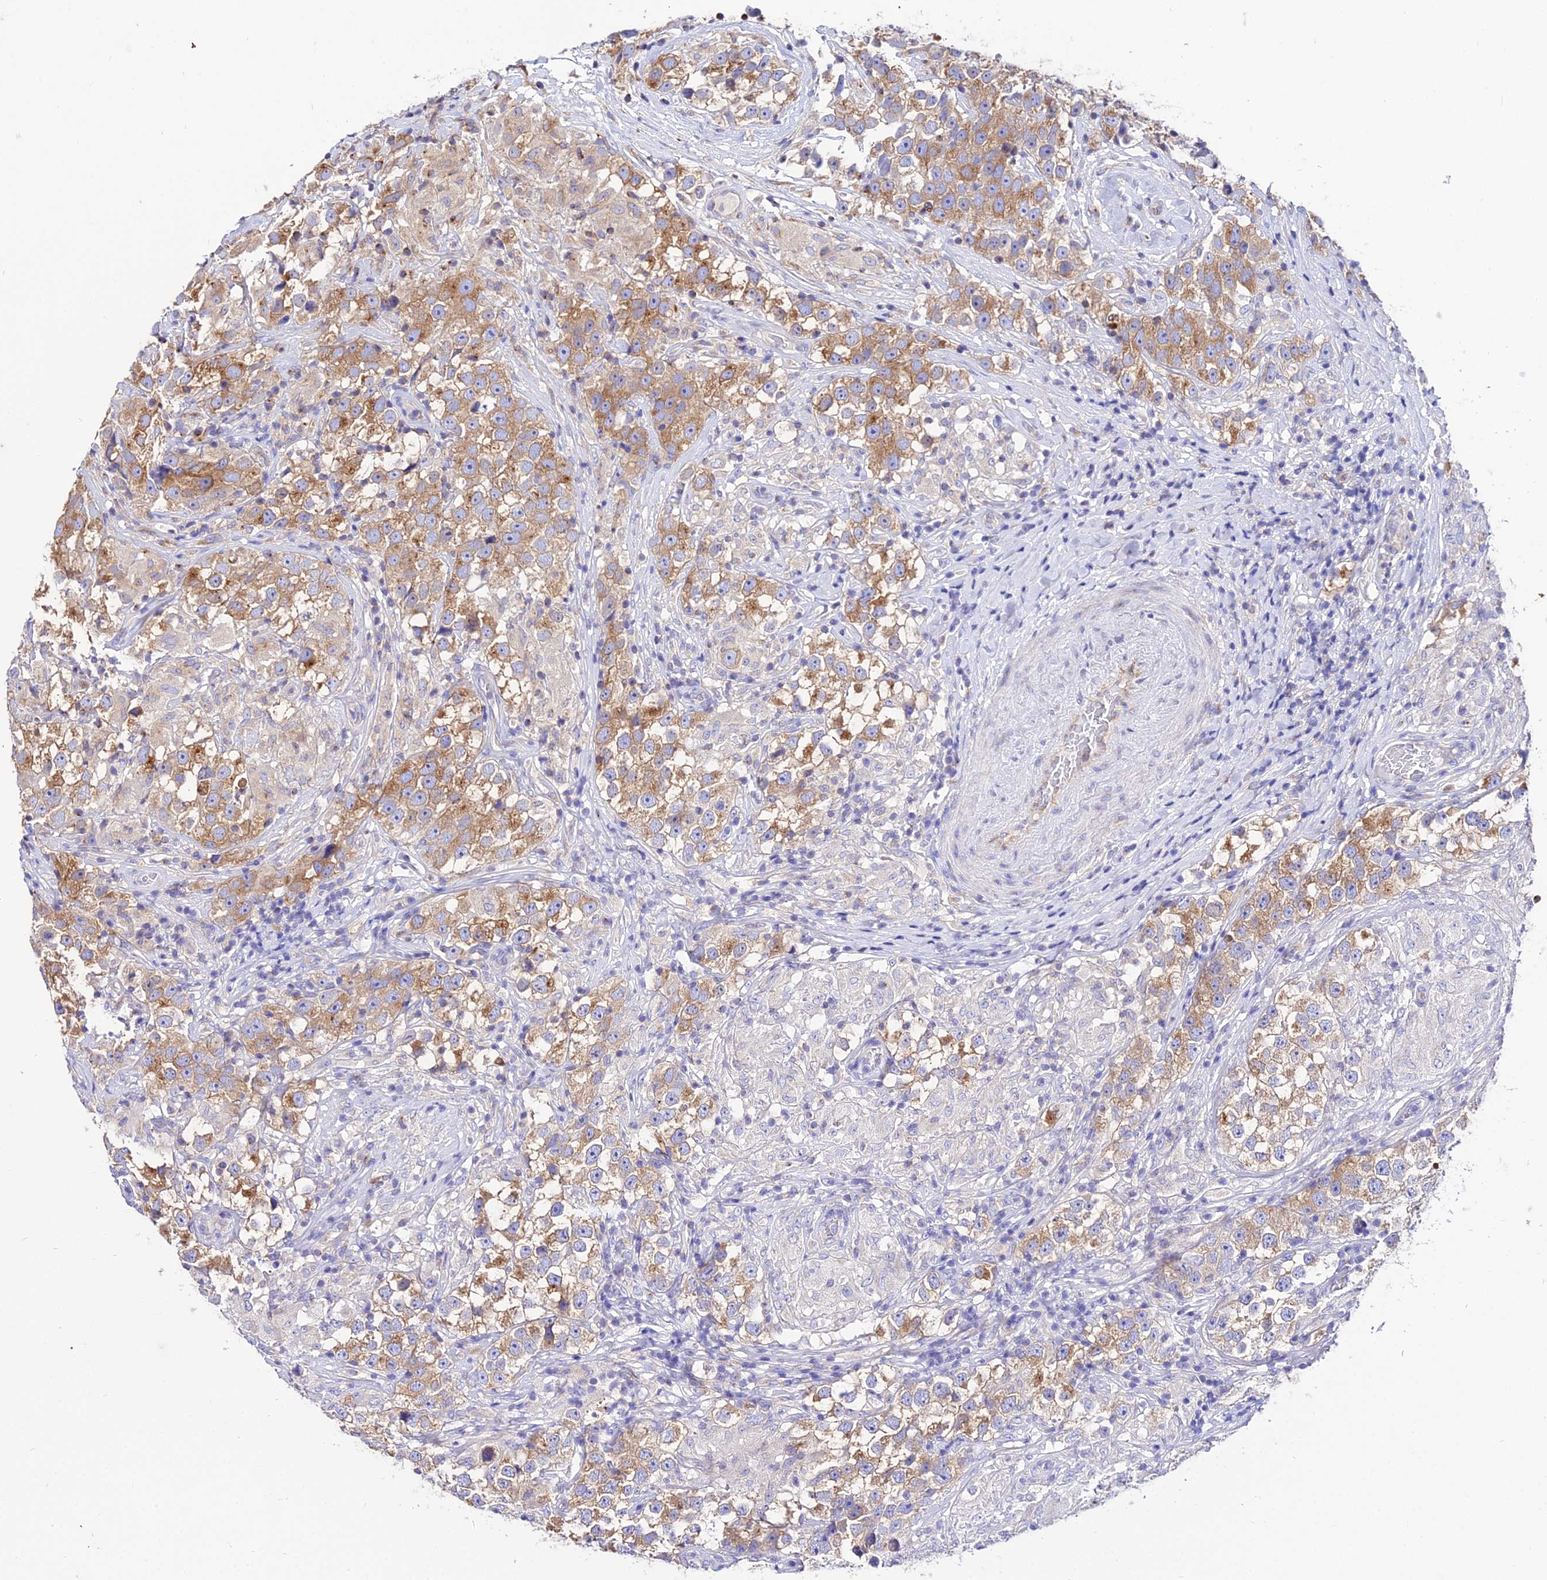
{"staining": {"intensity": "moderate", "quantity": ">75%", "location": "cytoplasmic/membranous"}, "tissue": "testis cancer", "cell_type": "Tumor cells", "image_type": "cancer", "snomed": [{"axis": "morphology", "description": "Seminoma, NOS"}, {"axis": "topography", "description": "Testis"}], "caption": "This histopathology image displays testis seminoma stained with immunohistochemistry (IHC) to label a protein in brown. The cytoplasmic/membranous of tumor cells show moderate positivity for the protein. Nuclei are counter-stained blue.", "gene": "TUBA3D", "patient": {"sex": "male", "age": 46}}